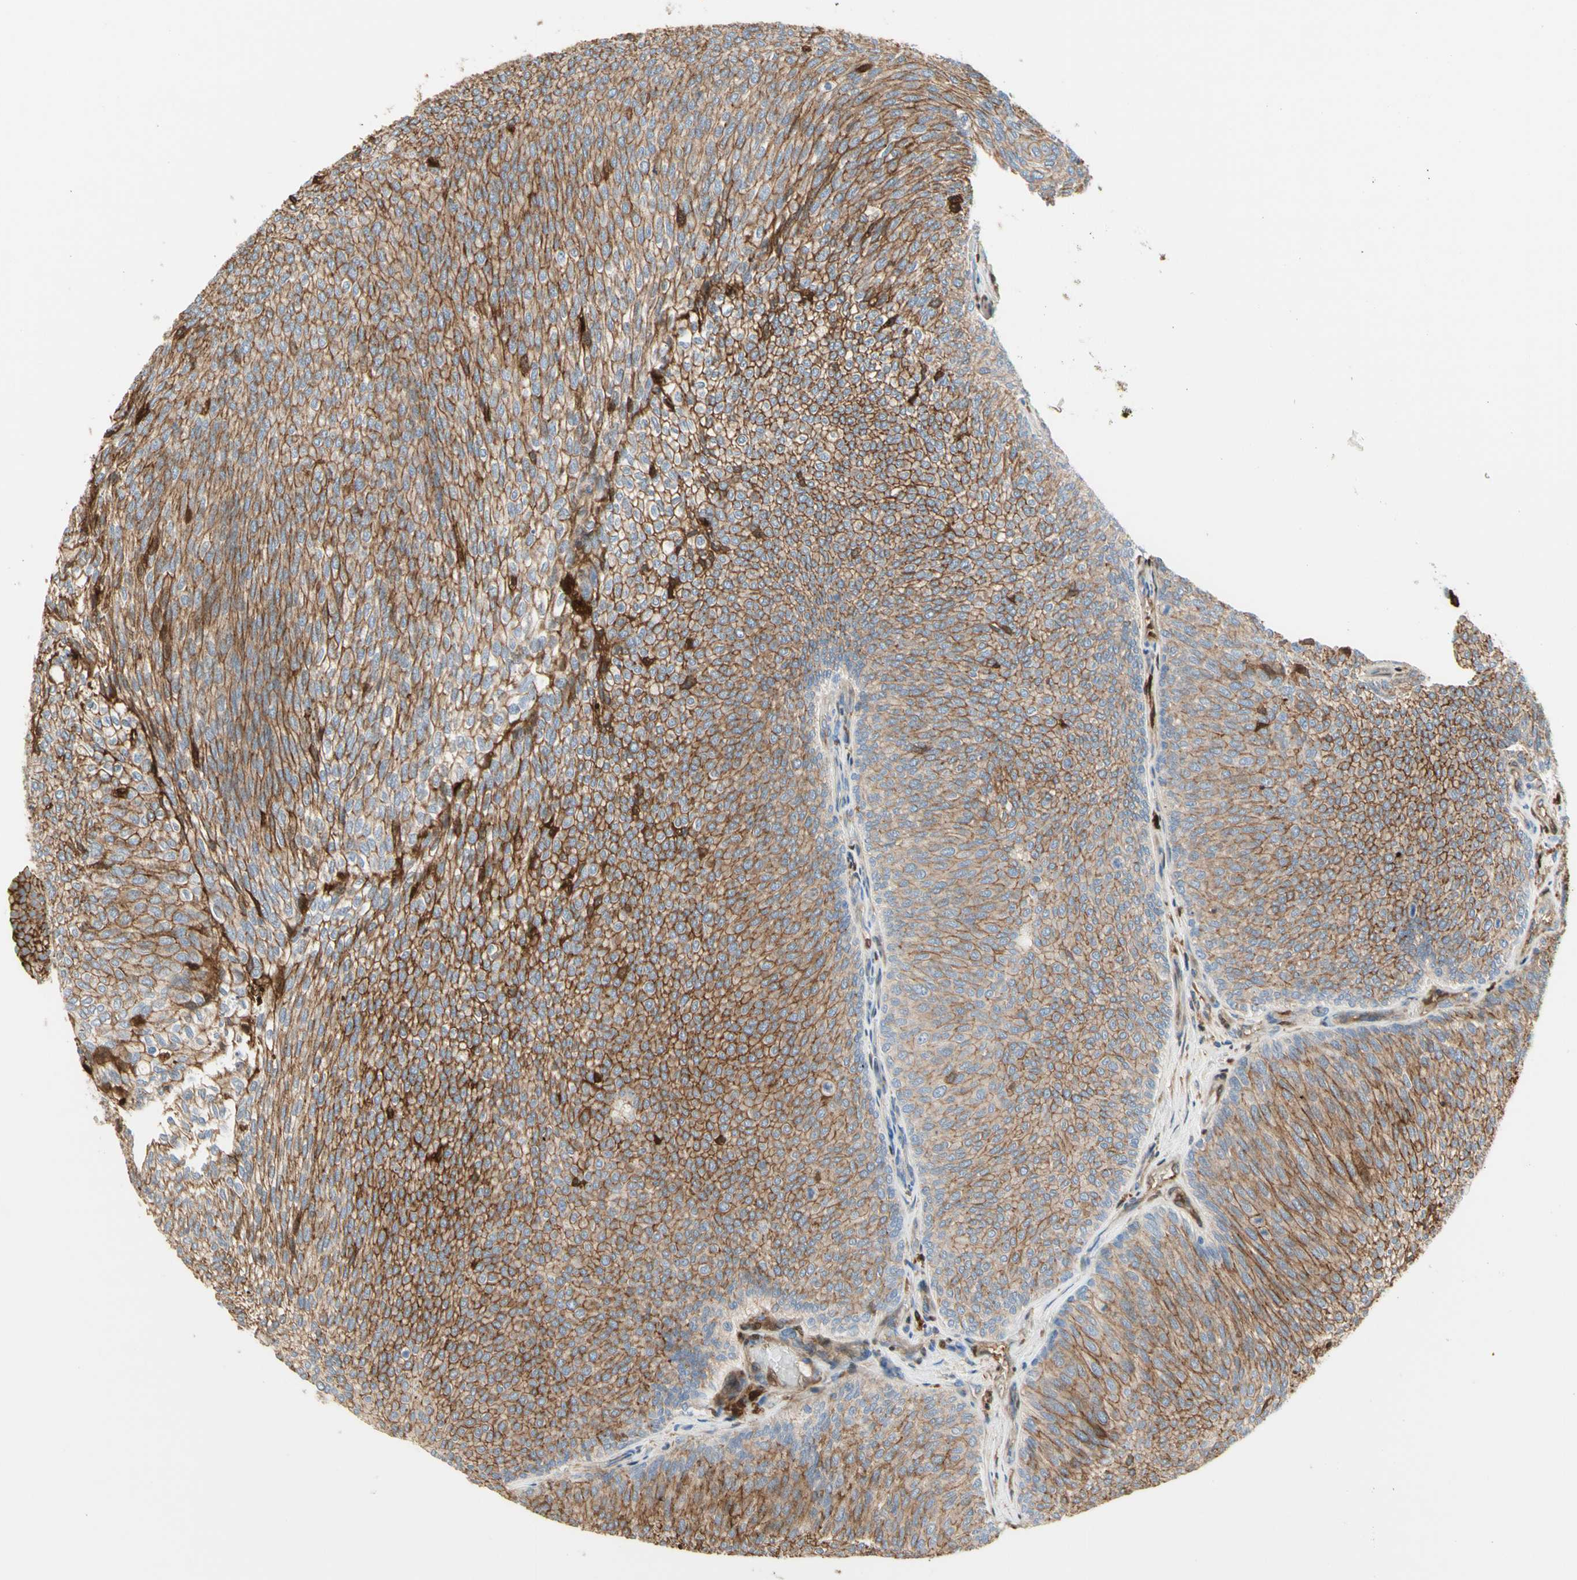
{"staining": {"intensity": "strong", "quantity": ">75%", "location": "cytoplasmic/membranous"}, "tissue": "urothelial cancer", "cell_type": "Tumor cells", "image_type": "cancer", "snomed": [{"axis": "morphology", "description": "Urothelial carcinoma, Low grade"}, {"axis": "topography", "description": "Urinary bladder"}], "caption": "Strong cytoplasmic/membranous staining is appreciated in approximately >75% of tumor cells in low-grade urothelial carcinoma. Nuclei are stained in blue.", "gene": "NECTIN4", "patient": {"sex": "female", "age": 79}}